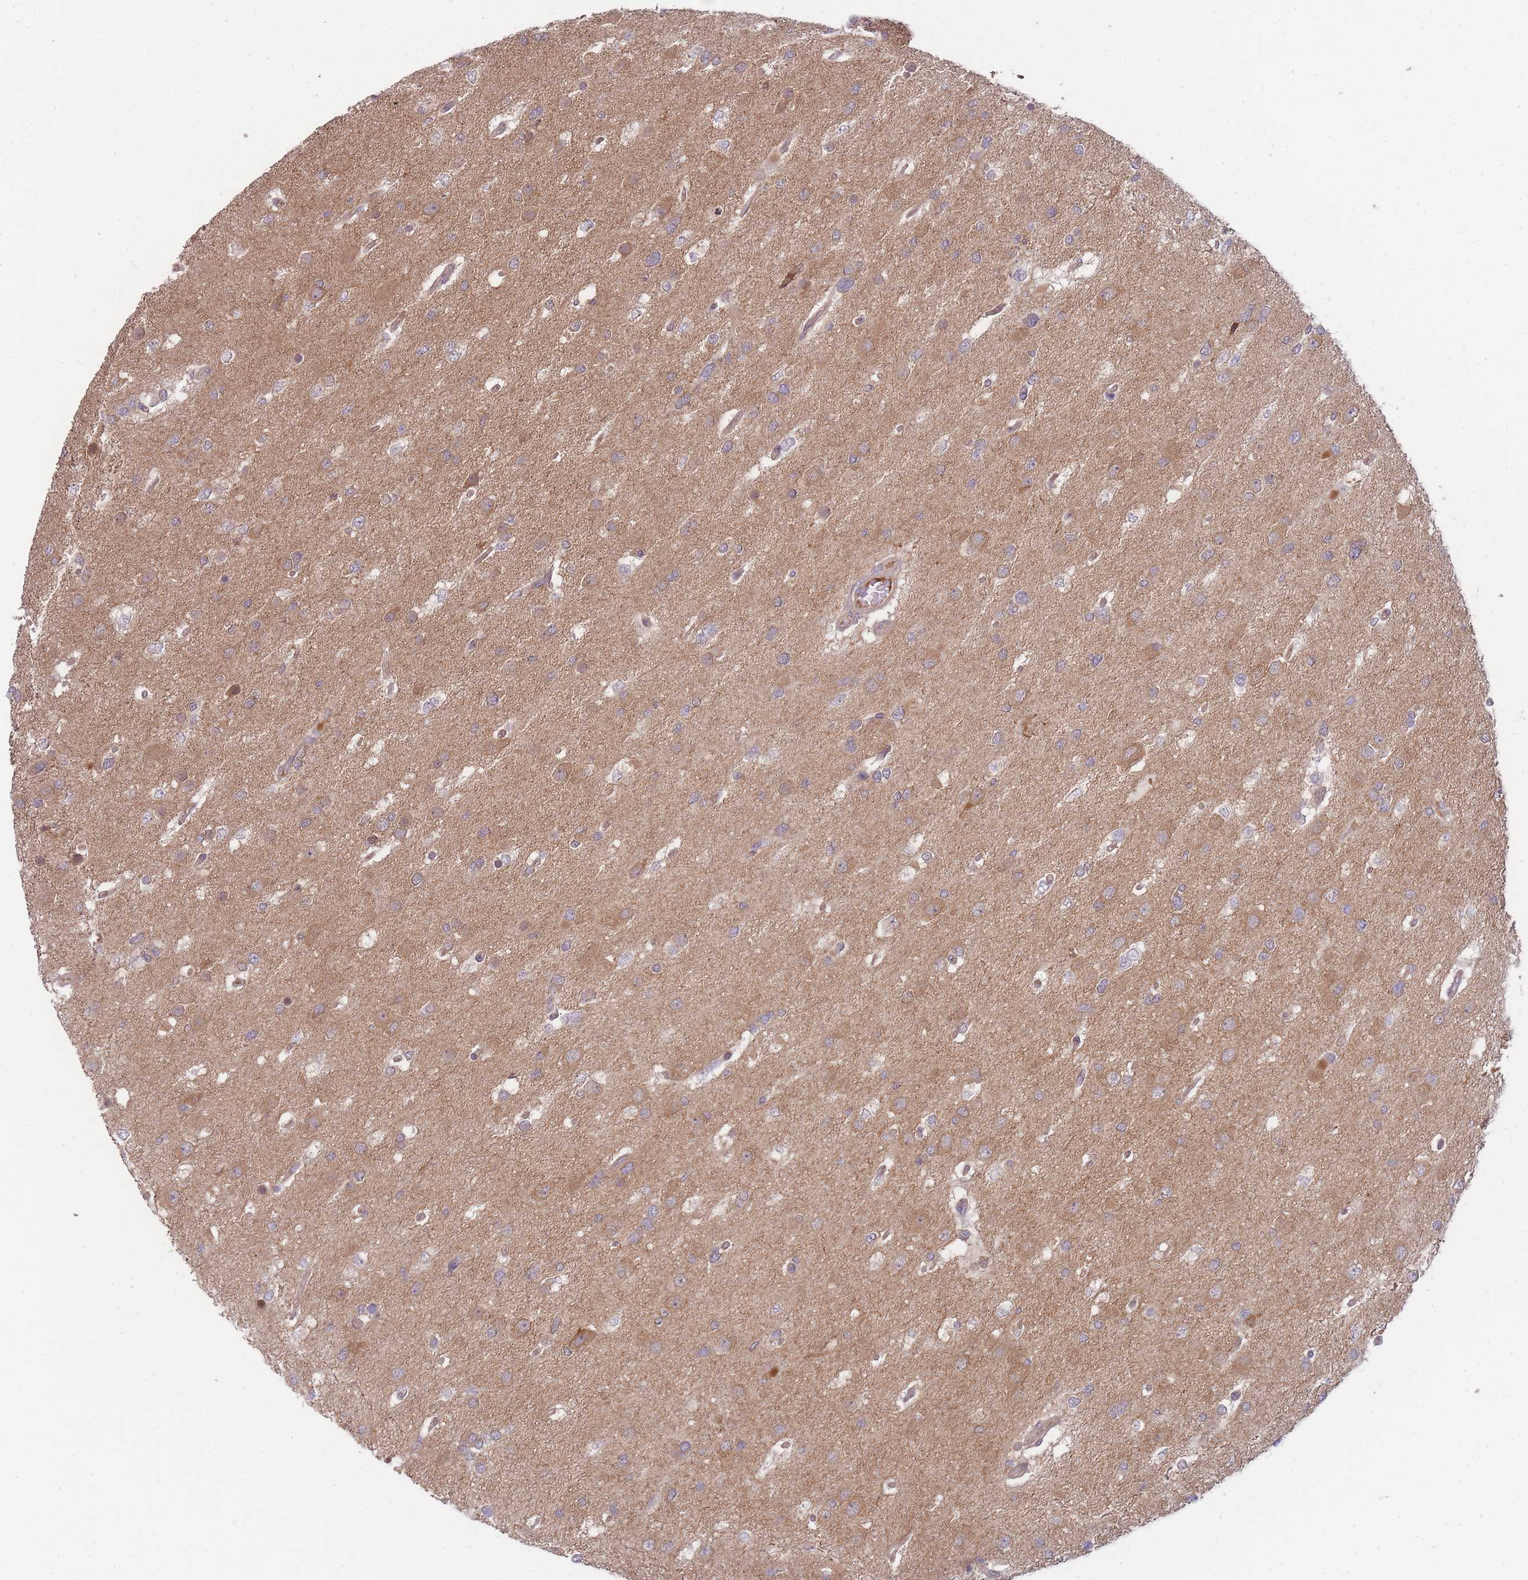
{"staining": {"intensity": "weak", "quantity": "25%-75%", "location": "cytoplasmic/membranous"}, "tissue": "glioma", "cell_type": "Tumor cells", "image_type": "cancer", "snomed": [{"axis": "morphology", "description": "Glioma, malignant, High grade"}, {"axis": "topography", "description": "Brain"}], "caption": "Protein staining reveals weak cytoplasmic/membranous positivity in approximately 25%-75% of tumor cells in glioma.", "gene": "PFDN6", "patient": {"sex": "male", "age": 53}}